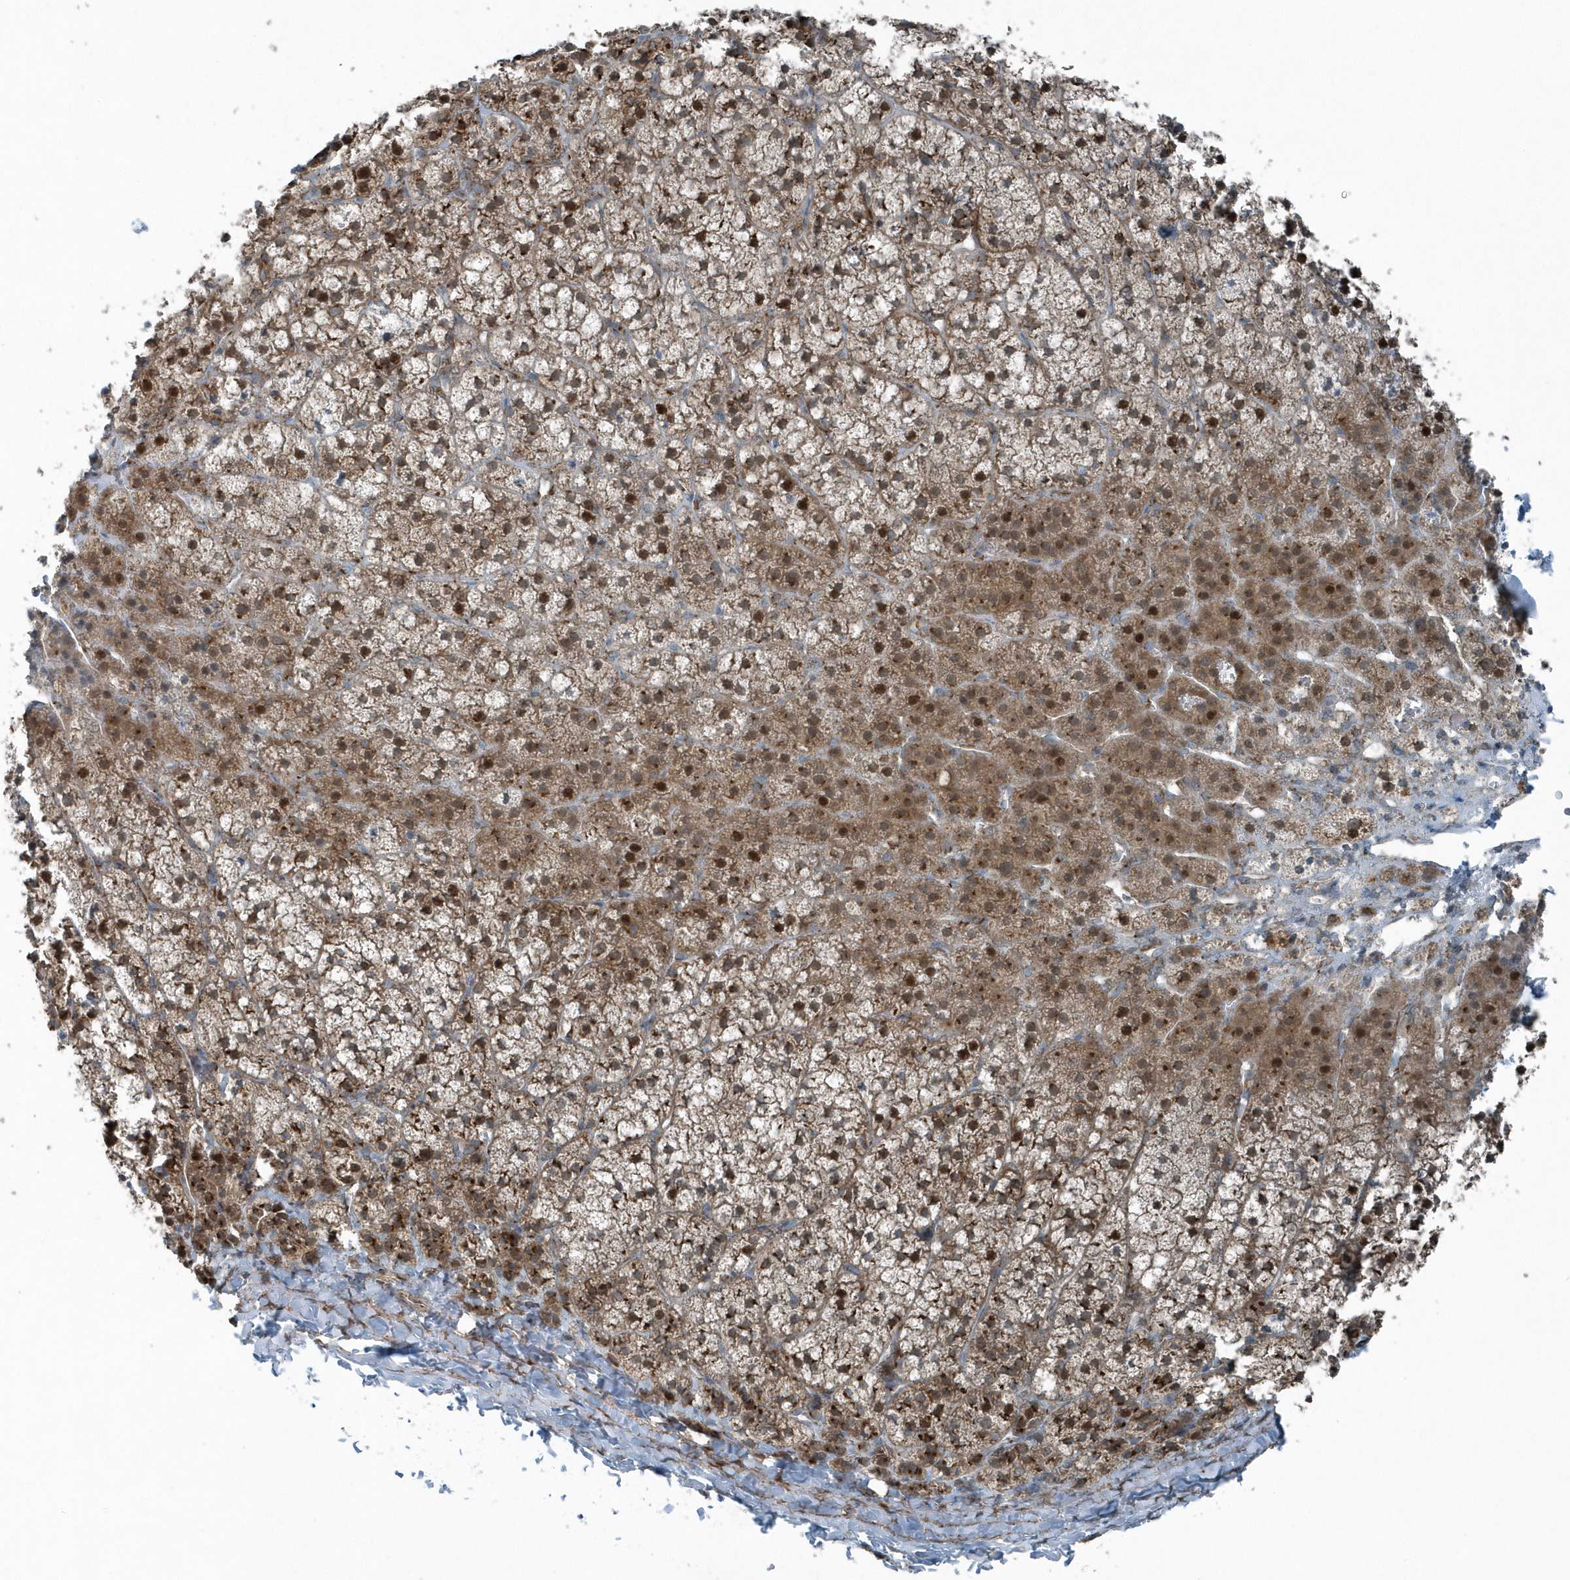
{"staining": {"intensity": "strong", "quantity": "25%-75%", "location": "cytoplasmic/membranous,nuclear"}, "tissue": "adrenal gland", "cell_type": "Glandular cells", "image_type": "normal", "snomed": [{"axis": "morphology", "description": "Normal tissue, NOS"}, {"axis": "topography", "description": "Adrenal gland"}], "caption": "Immunohistochemistry (DAB (3,3'-diaminobenzidine)) staining of unremarkable human adrenal gland demonstrates strong cytoplasmic/membranous,nuclear protein staining in approximately 25%-75% of glandular cells.", "gene": "GCC2", "patient": {"sex": "female", "age": 44}}